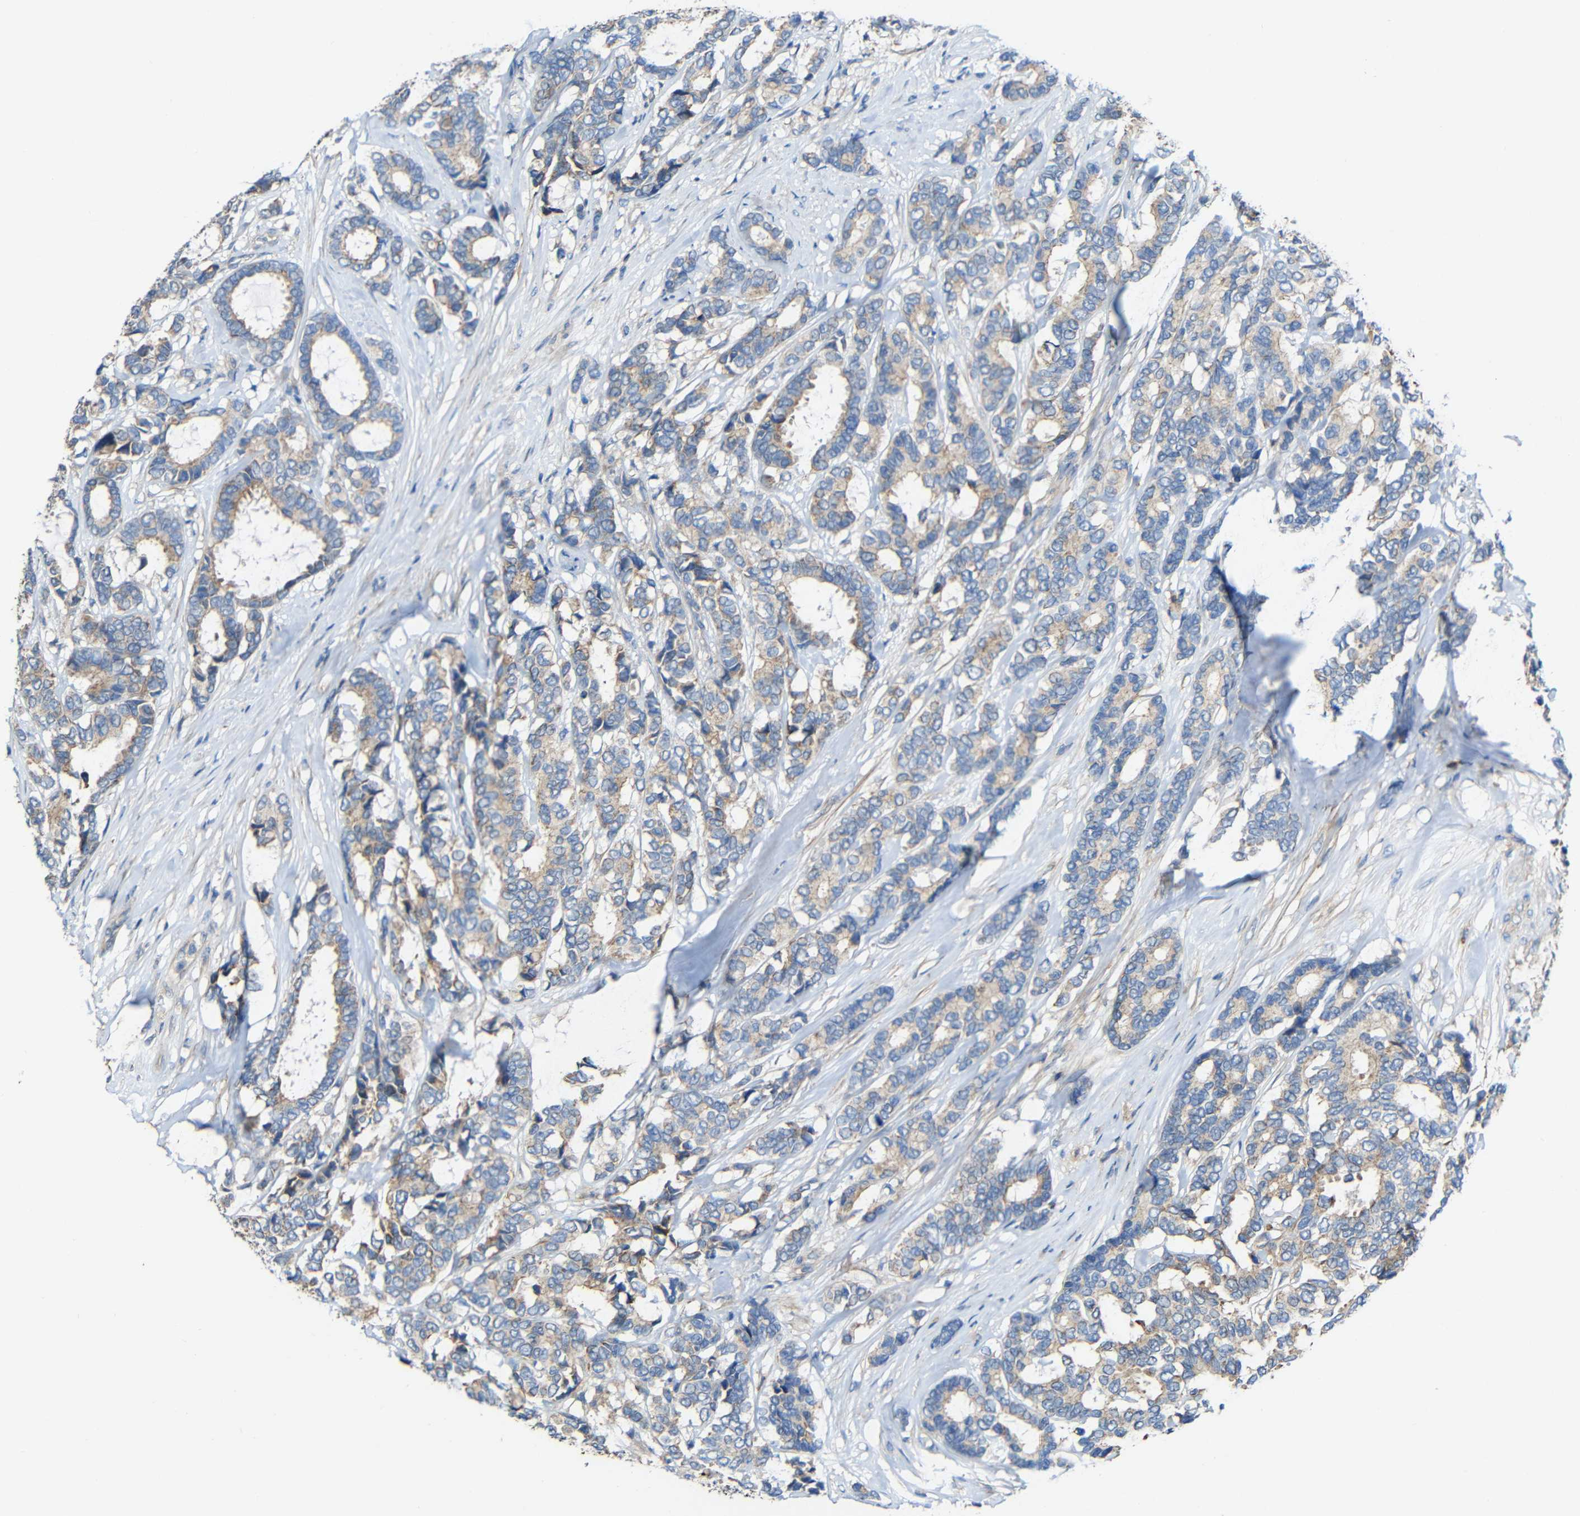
{"staining": {"intensity": "weak", "quantity": ">75%", "location": "cytoplasmic/membranous"}, "tissue": "breast cancer", "cell_type": "Tumor cells", "image_type": "cancer", "snomed": [{"axis": "morphology", "description": "Duct carcinoma"}, {"axis": "topography", "description": "Breast"}], "caption": "Breast cancer (infiltrating ductal carcinoma) stained for a protein (brown) reveals weak cytoplasmic/membranous positive positivity in approximately >75% of tumor cells.", "gene": "RHOT2", "patient": {"sex": "female", "age": 87}}